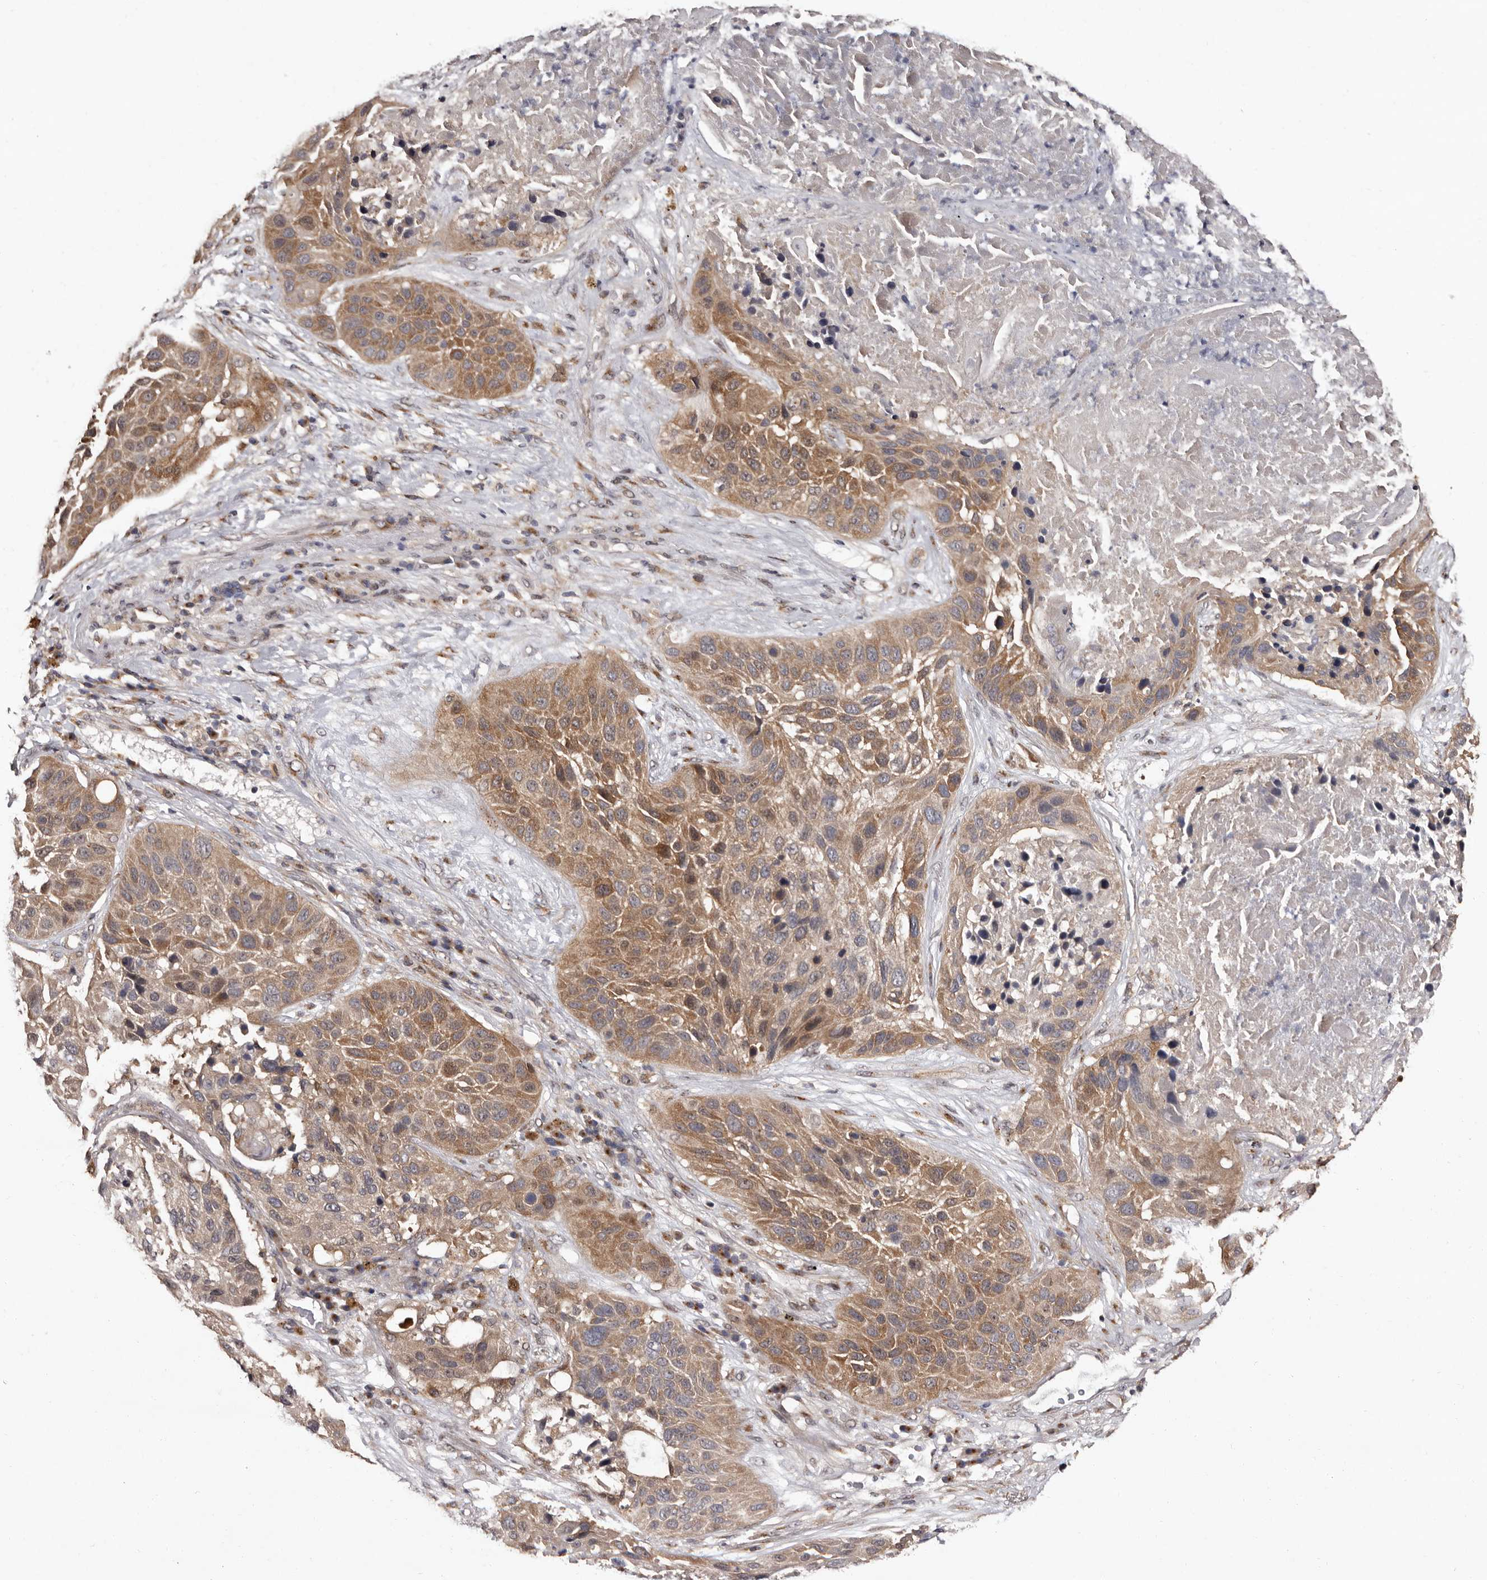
{"staining": {"intensity": "moderate", "quantity": ">75%", "location": "cytoplasmic/membranous"}, "tissue": "lung cancer", "cell_type": "Tumor cells", "image_type": "cancer", "snomed": [{"axis": "morphology", "description": "Squamous cell carcinoma, NOS"}, {"axis": "topography", "description": "Lung"}], "caption": "Moderate cytoplasmic/membranous expression for a protein is seen in about >75% of tumor cells of lung cancer using IHC.", "gene": "FAM91A1", "patient": {"sex": "male", "age": 57}}